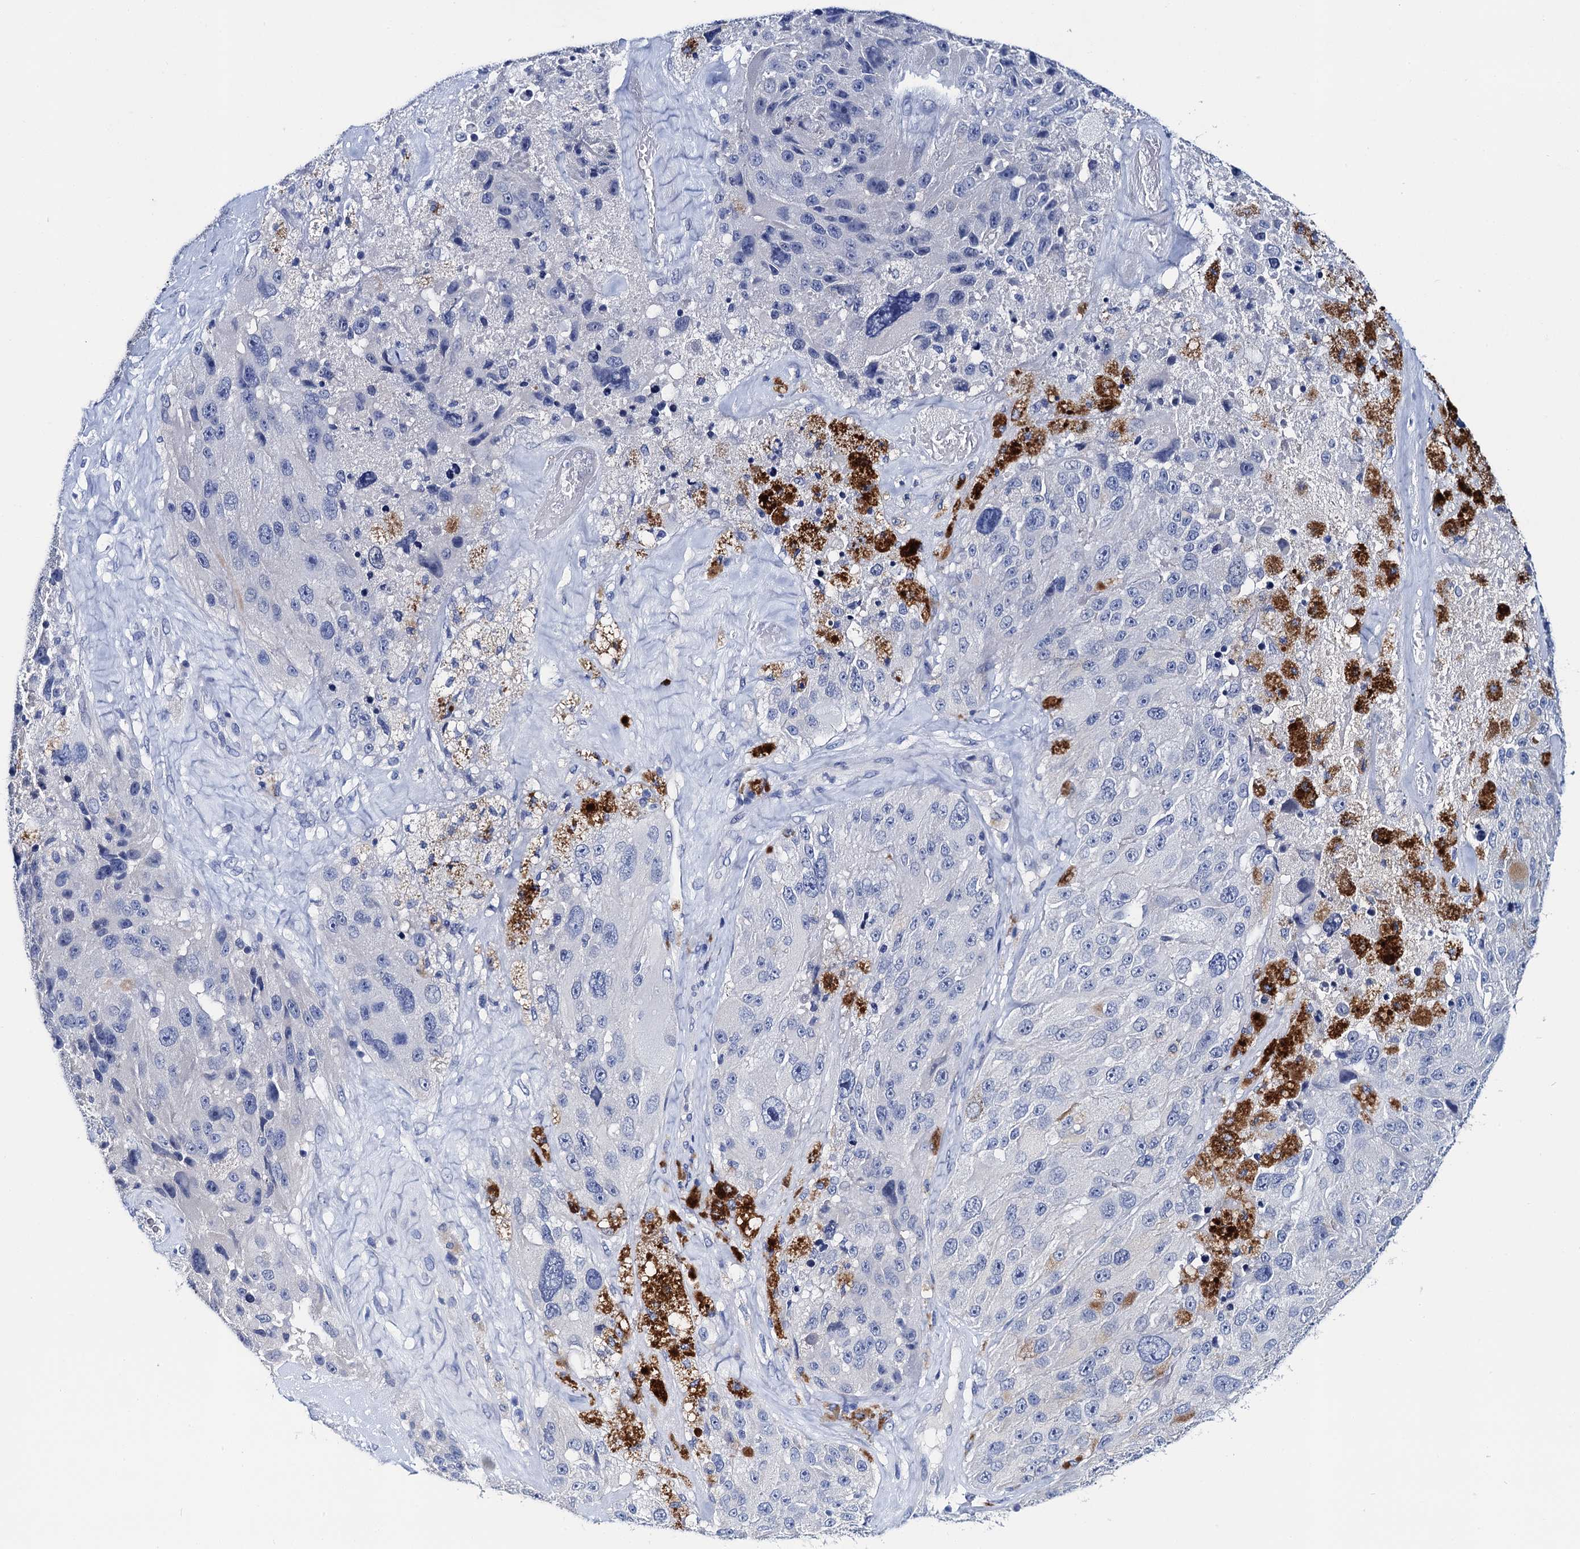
{"staining": {"intensity": "negative", "quantity": "none", "location": "none"}, "tissue": "melanoma", "cell_type": "Tumor cells", "image_type": "cancer", "snomed": [{"axis": "morphology", "description": "Malignant melanoma, Metastatic site"}, {"axis": "topography", "description": "Lymph node"}], "caption": "Immunohistochemical staining of human melanoma demonstrates no significant expression in tumor cells.", "gene": "LYPD3", "patient": {"sex": "male", "age": 62}}